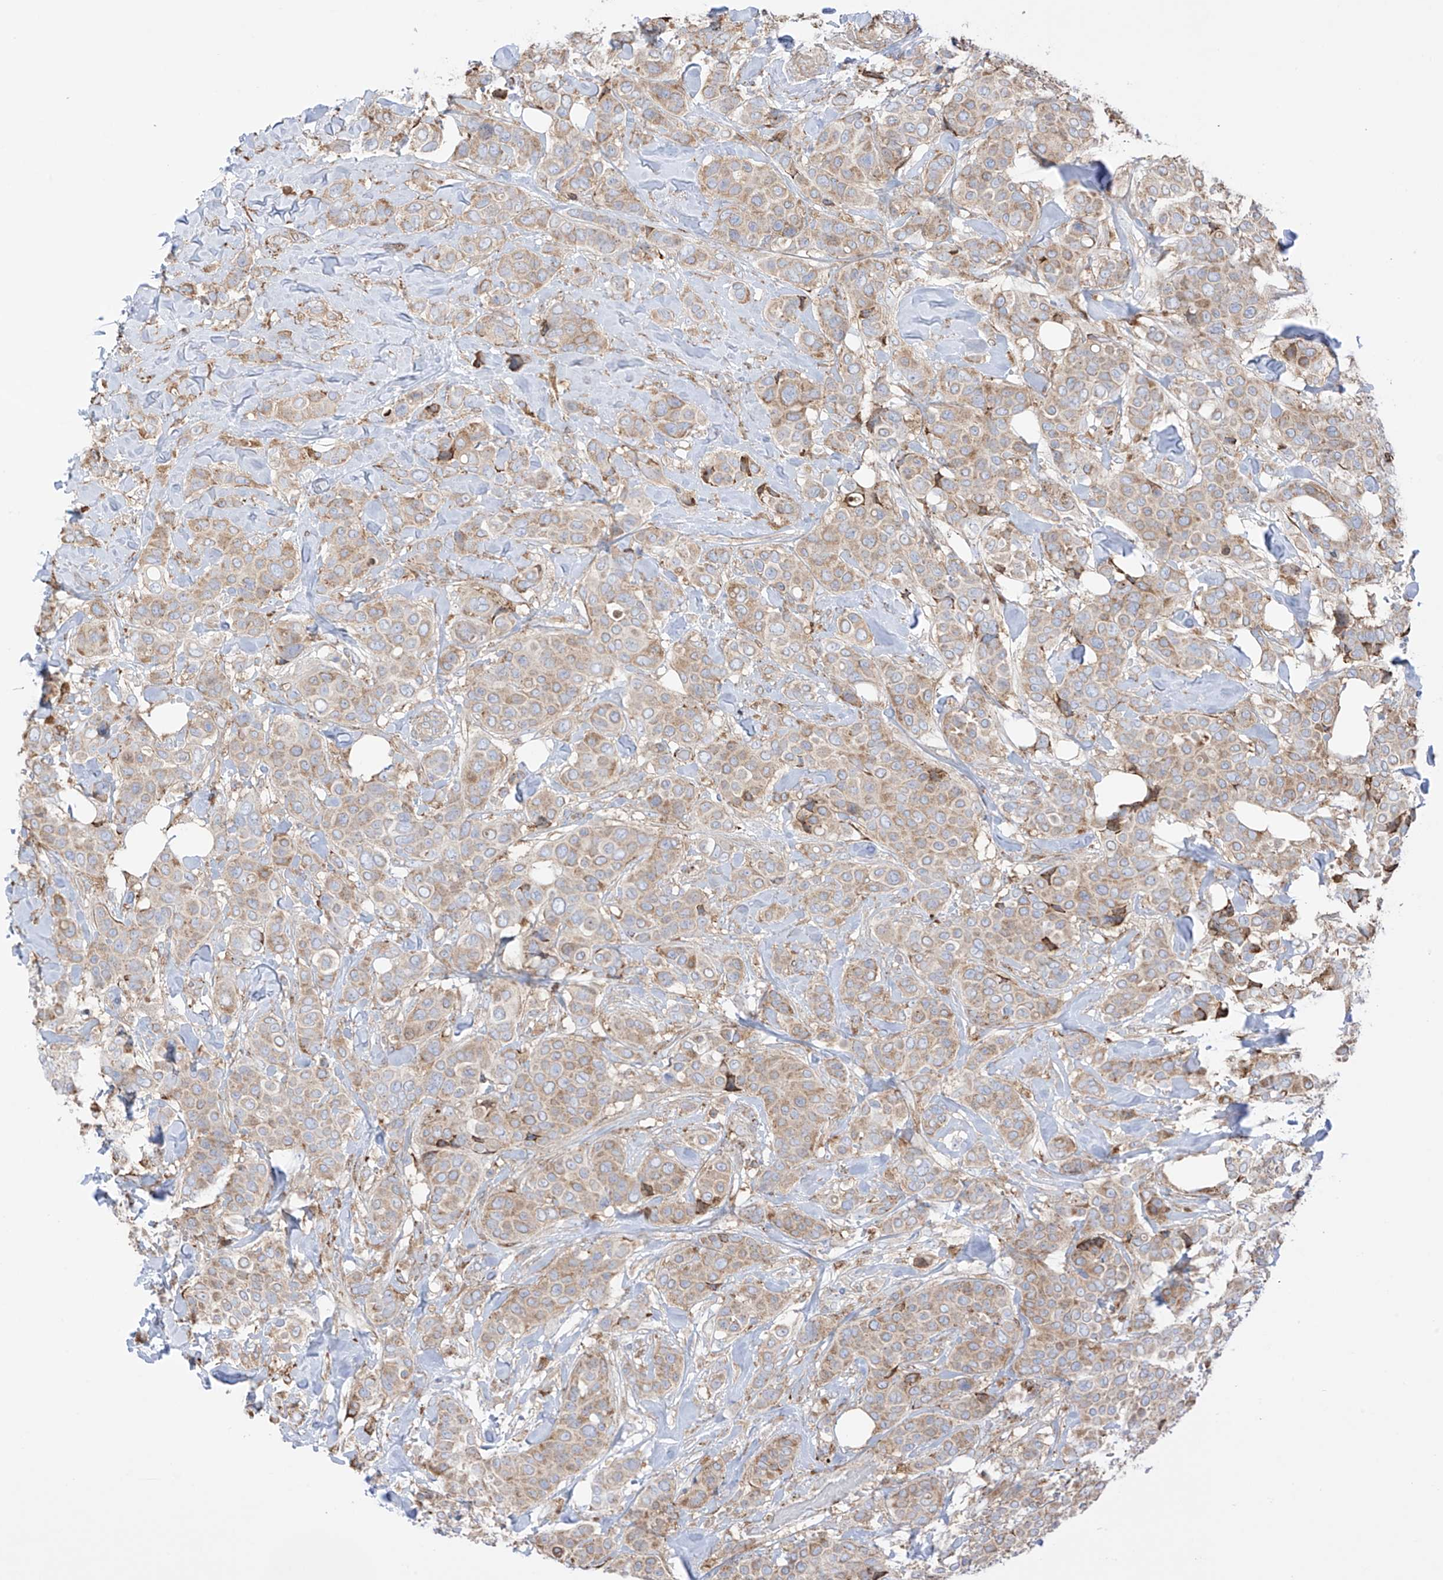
{"staining": {"intensity": "moderate", "quantity": ">75%", "location": "cytoplasmic/membranous"}, "tissue": "breast cancer", "cell_type": "Tumor cells", "image_type": "cancer", "snomed": [{"axis": "morphology", "description": "Lobular carcinoma"}, {"axis": "topography", "description": "Breast"}], "caption": "Immunohistochemical staining of human breast lobular carcinoma demonstrates medium levels of moderate cytoplasmic/membranous staining in approximately >75% of tumor cells.", "gene": "XKR3", "patient": {"sex": "female", "age": 51}}